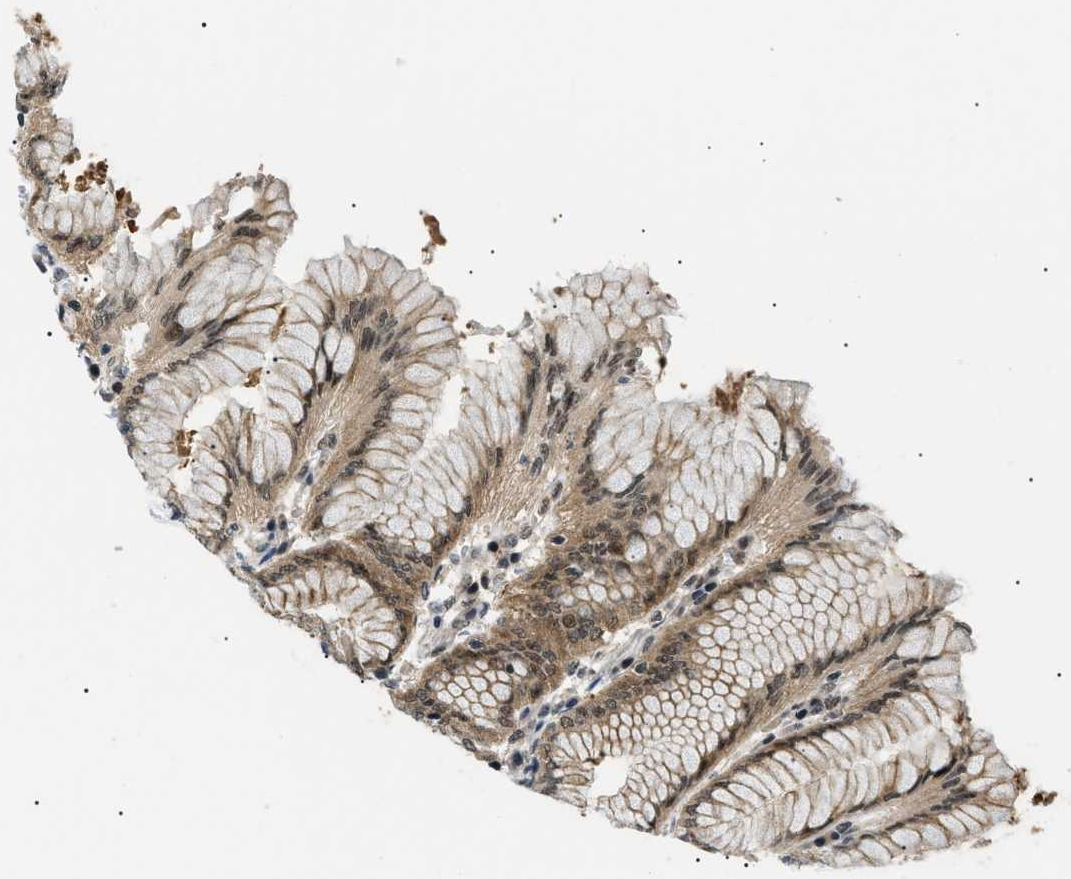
{"staining": {"intensity": "strong", "quantity": ">75%", "location": "cytoplasmic/membranous,nuclear"}, "tissue": "stomach", "cell_type": "Glandular cells", "image_type": "normal", "snomed": [{"axis": "morphology", "description": "Normal tissue, NOS"}, {"axis": "topography", "description": "Stomach"}, {"axis": "topography", "description": "Stomach, lower"}], "caption": "Stomach stained with immunohistochemistry demonstrates strong cytoplasmic/membranous,nuclear positivity in about >75% of glandular cells. (Brightfield microscopy of DAB IHC at high magnification).", "gene": "RBM15", "patient": {"sex": "female", "age": 56}}